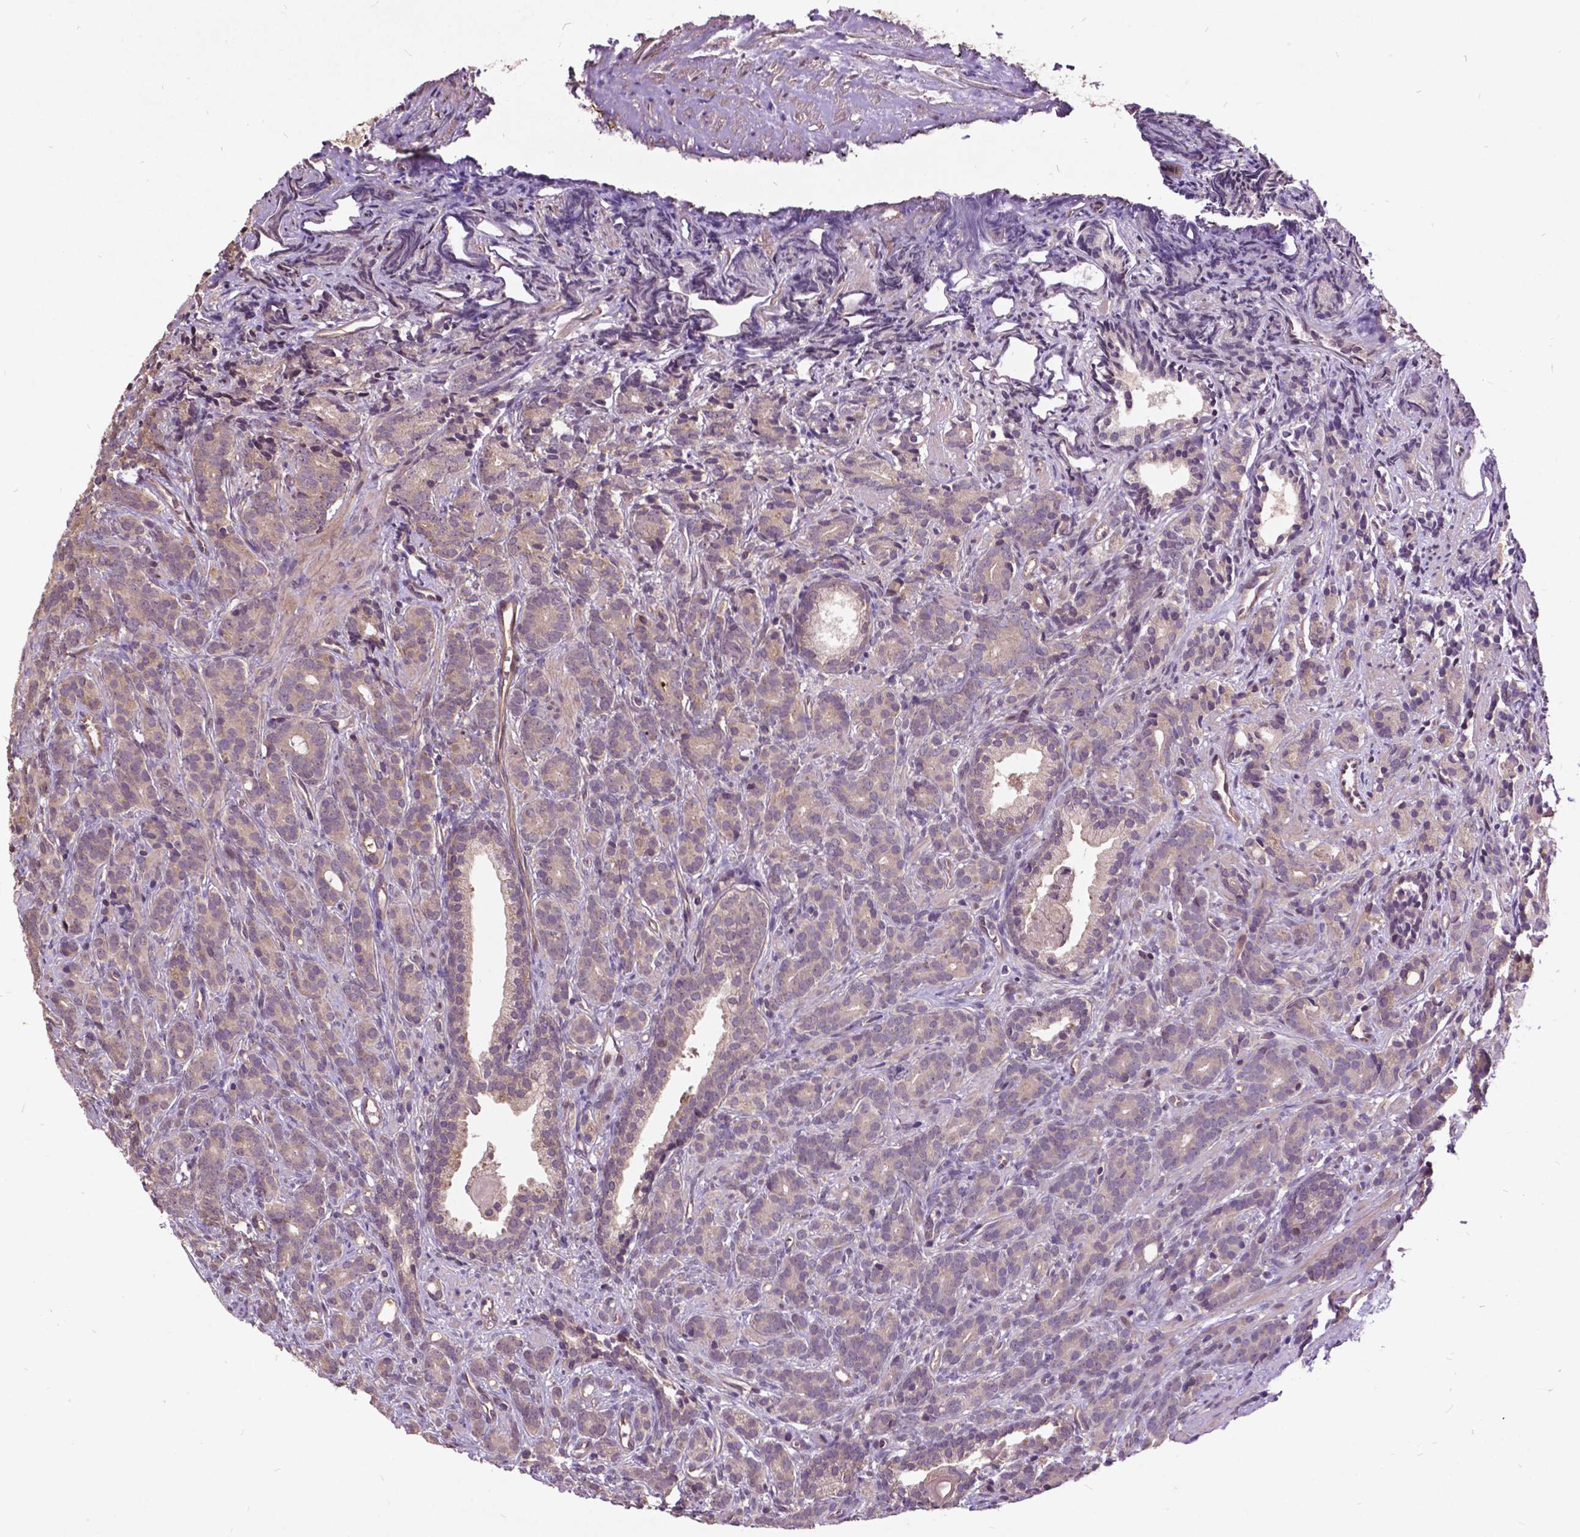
{"staining": {"intensity": "negative", "quantity": "none", "location": "none"}, "tissue": "prostate cancer", "cell_type": "Tumor cells", "image_type": "cancer", "snomed": [{"axis": "morphology", "description": "Adenocarcinoma, High grade"}, {"axis": "topography", "description": "Prostate"}], "caption": "IHC photomicrograph of neoplastic tissue: prostate adenocarcinoma (high-grade) stained with DAB (3,3'-diaminobenzidine) reveals no significant protein staining in tumor cells. (Stains: DAB IHC with hematoxylin counter stain, Microscopy: brightfield microscopy at high magnification).", "gene": "AP1S3", "patient": {"sex": "male", "age": 84}}